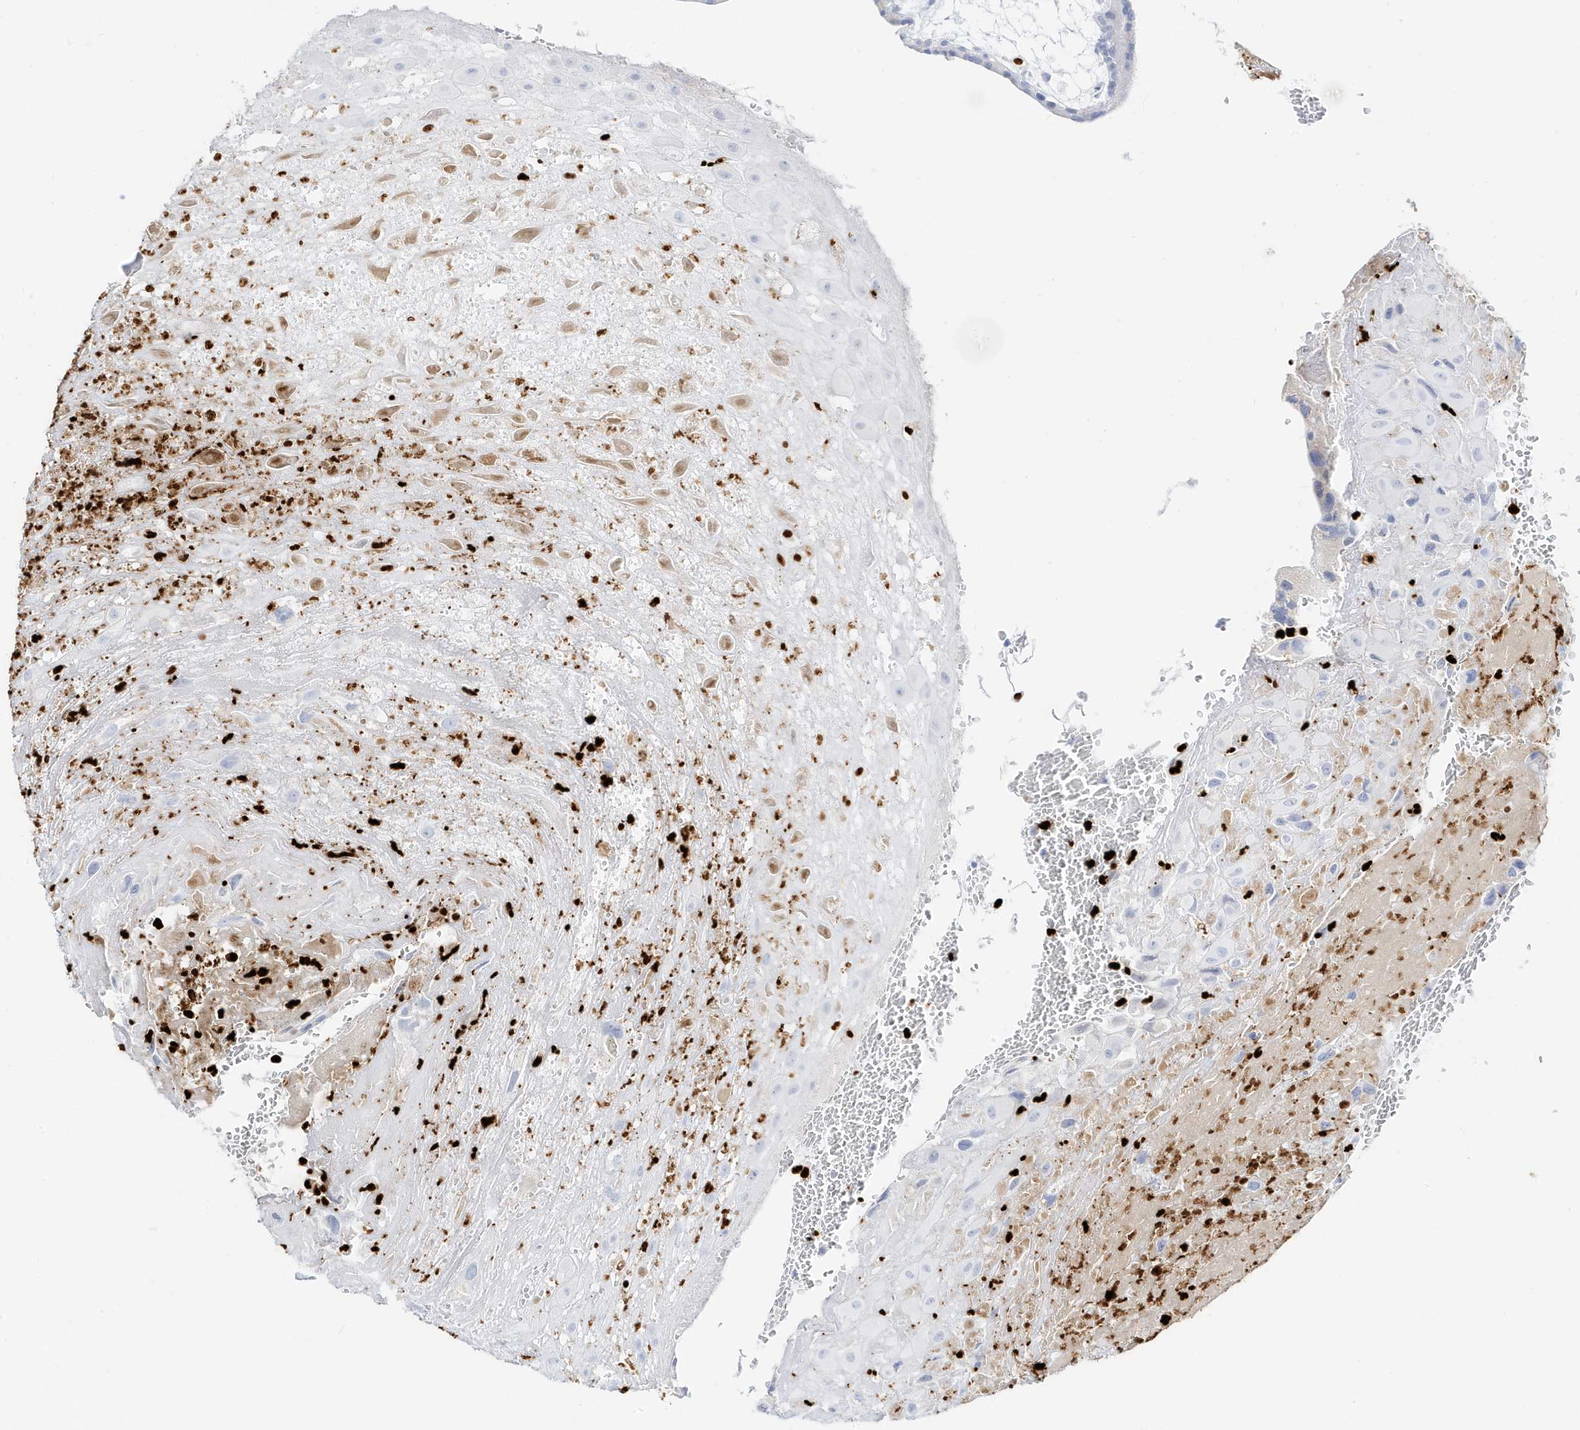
{"staining": {"intensity": "negative", "quantity": "none", "location": "none"}, "tissue": "placenta", "cell_type": "Decidual cells", "image_type": "normal", "snomed": [{"axis": "morphology", "description": "Normal tissue, NOS"}, {"axis": "topography", "description": "Placenta"}], "caption": "DAB immunohistochemical staining of unremarkable human placenta exhibits no significant staining in decidual cells. (DAB (3,3'-diaminobenzidine) immunohistochemistry, high magnification).", "gene": "MNDA", "patient": {"sex": "female", "age": 35}}